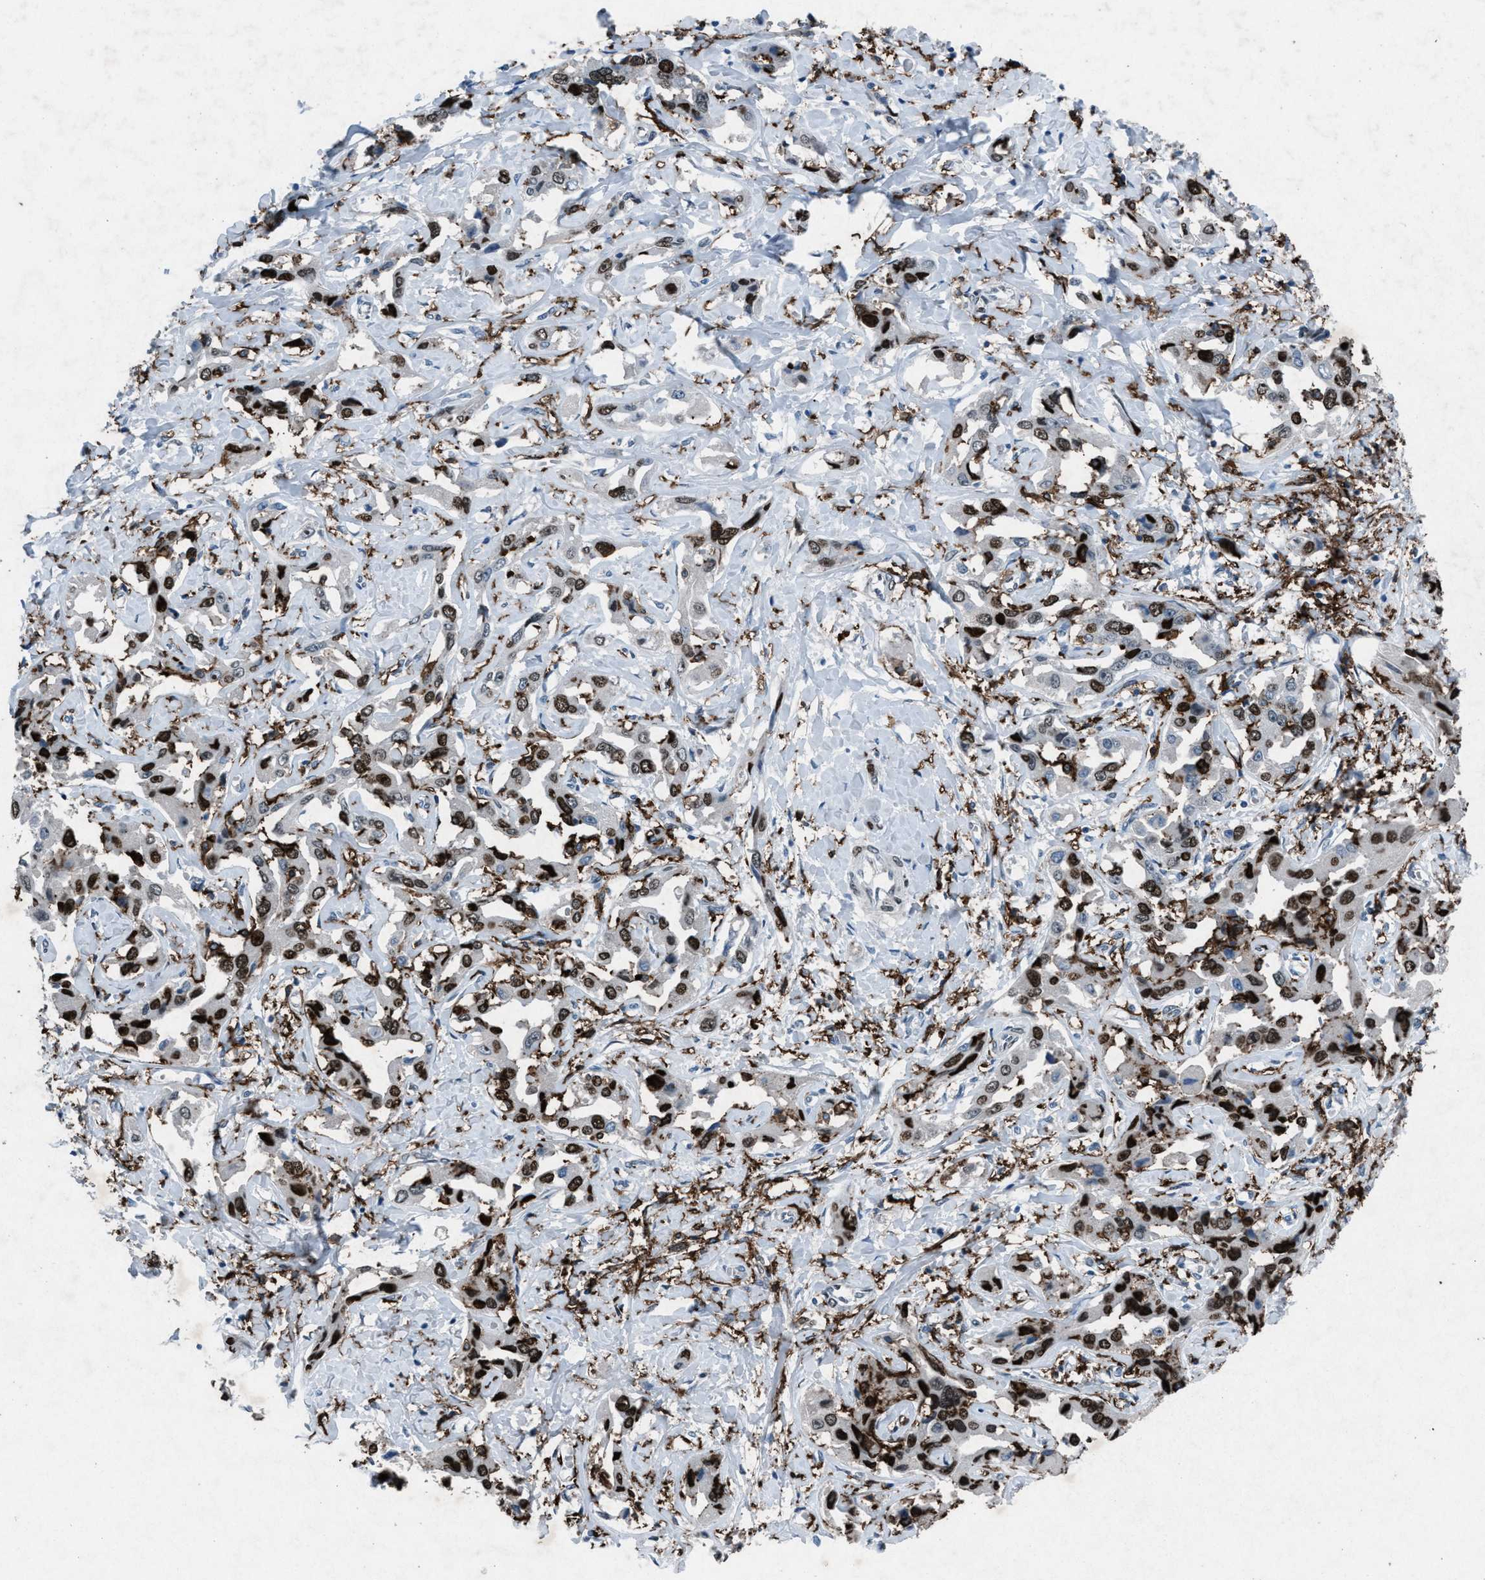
{"staining": {"intensity": "moderate", "quantity": "25%-75%", "location": "nuclear"}, "tissue": "liver cancer", "cell_type": "Tumor cells", "image_type": "cancer", "snomed": [{"axis": "morphology", "description": "Cholangiocarcinoma"}, {"axis": "topography", "description": "Liver"}], "caption": "Immunohistochemical staining of human liver cancer shows medium levels of moderate nuclear protein expression in about 25%-75% of tumor cells.", "gene": "FCER1G", "patient": {"sex": "male", "age": 59}}